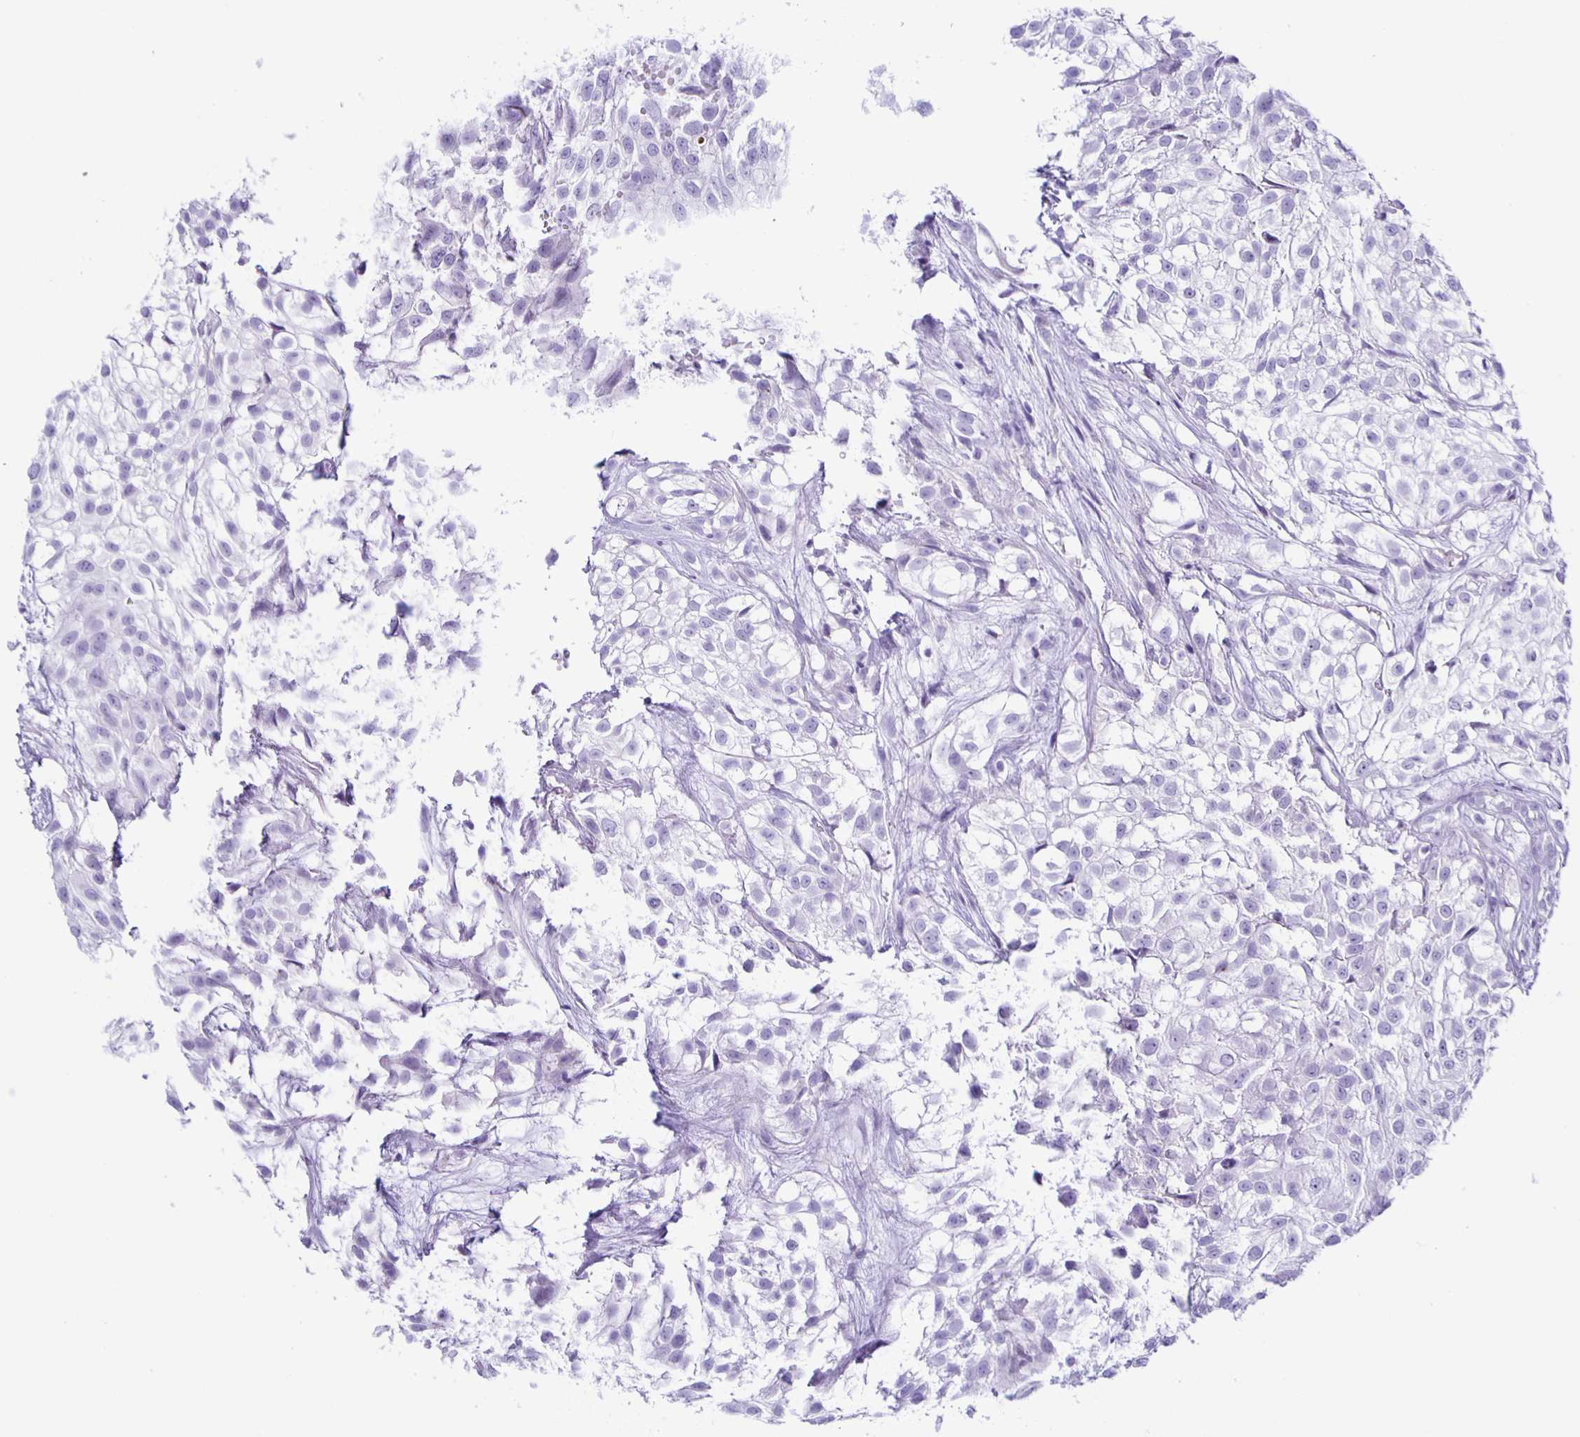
{"staining": {"intensity": "negative", "quantity": "none", "location": "none"}, "tissue": "urothelial cancer", "cell_type": "Tumor cells", "image_type": "cancer", "snomed": [{"axis": "morphology", "description": "Urothelial carcinoma, High grade"}, {"axis": "topography", "description": "Urinary bladder"}], "caption": "Tumor cells are negative for brown protein staining in high-grade urothelial carcinoma.", "gene": "AQP6", "patient": {"sex": "male", "age": 56}}